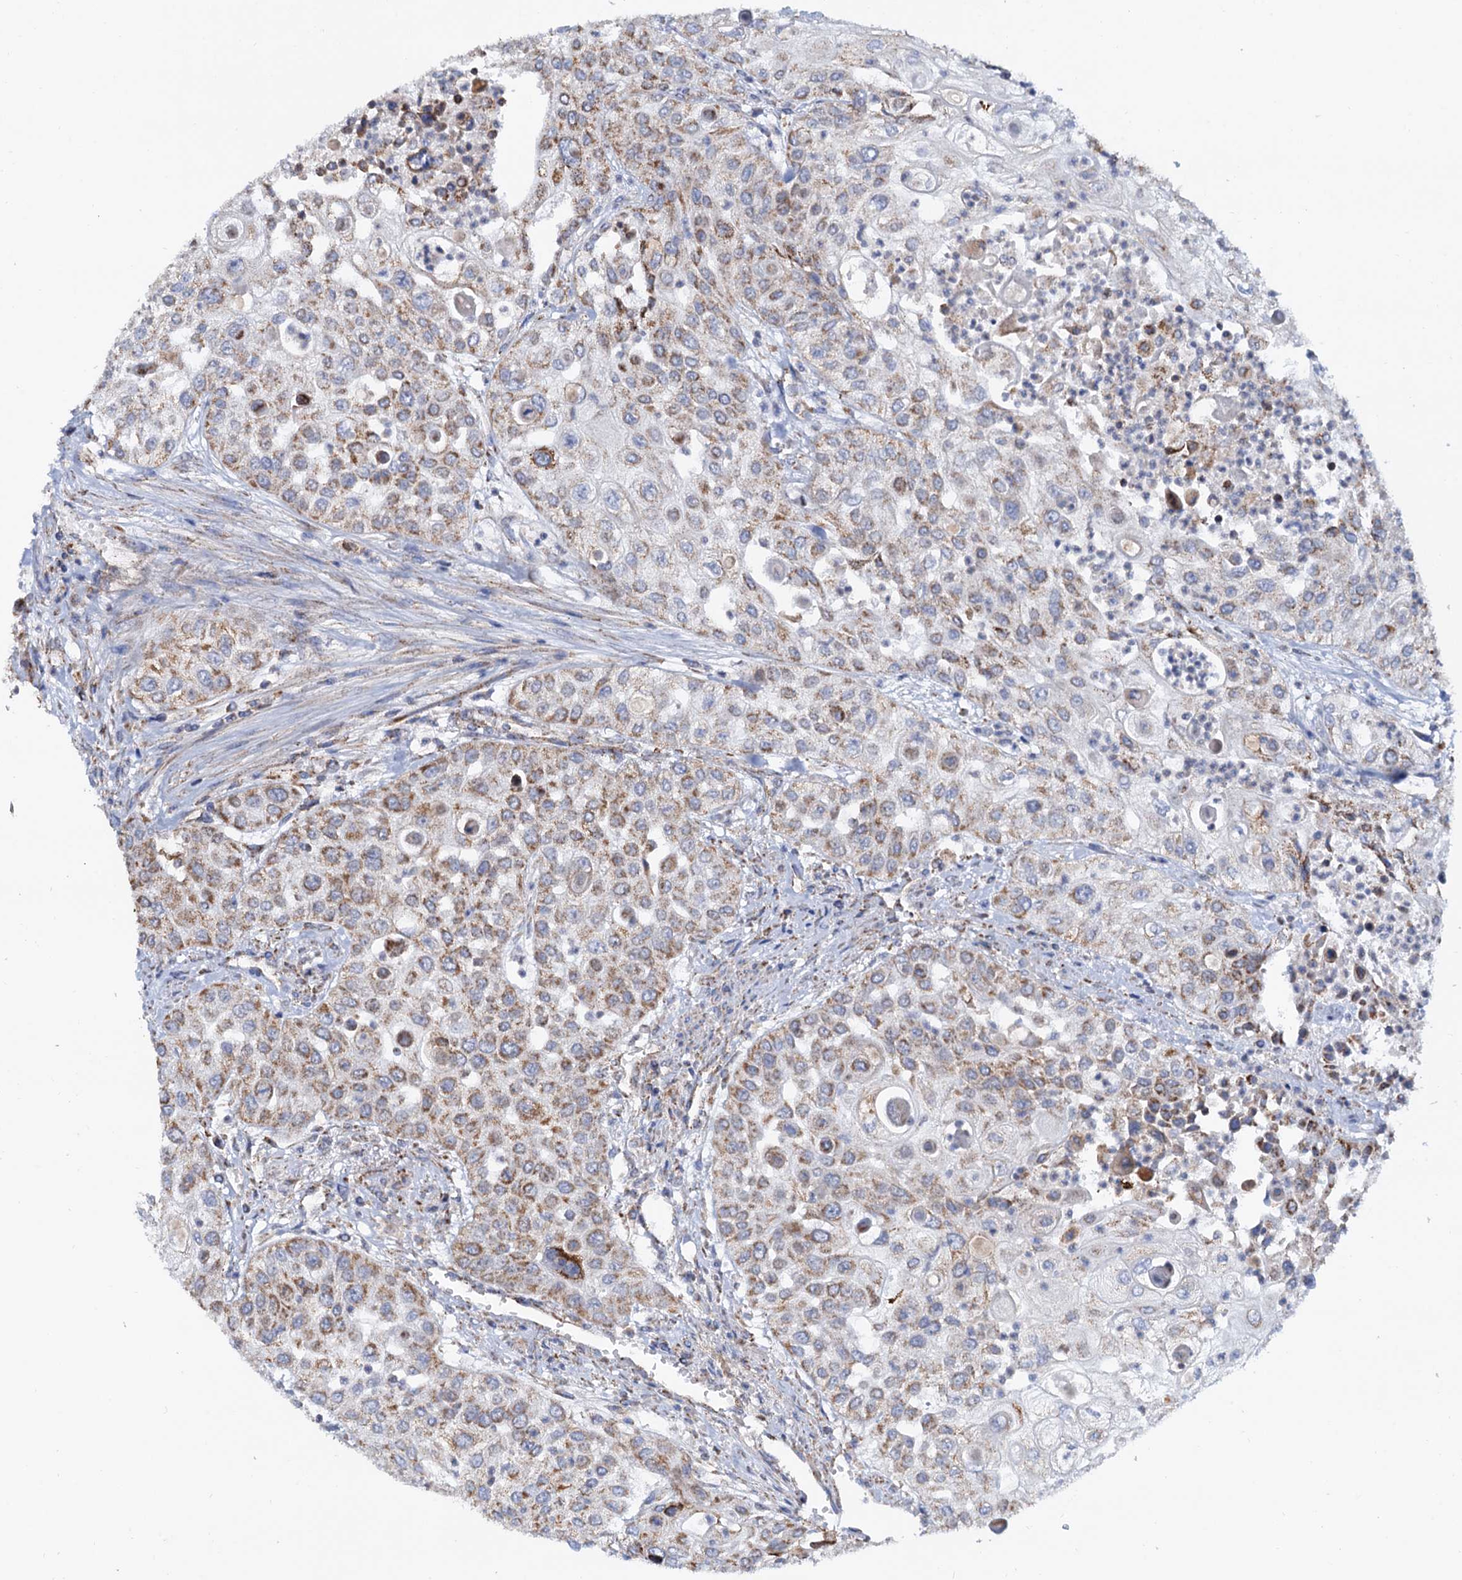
{"staining": {"intensity": "moderate", "quantity": "25%-75%", "location": "cytoplasmic/membranous"}, "tissue": "urothelial cancer", "cell_type": "Tumor cells", "image_type": "cancer", "snomed": [{"axis": "morphology", "description": "Urothelial carcinoma, High grade"}, {"axis": "topography", "description": "Urinary bladder"}], "caption": "Urothelial cancer stained for a protein exhibits moderate cytoplasmic/membranous positivity in tumor cells.", "gene": "C2CD3", "patient": {"sex": "female", "age": 79}}